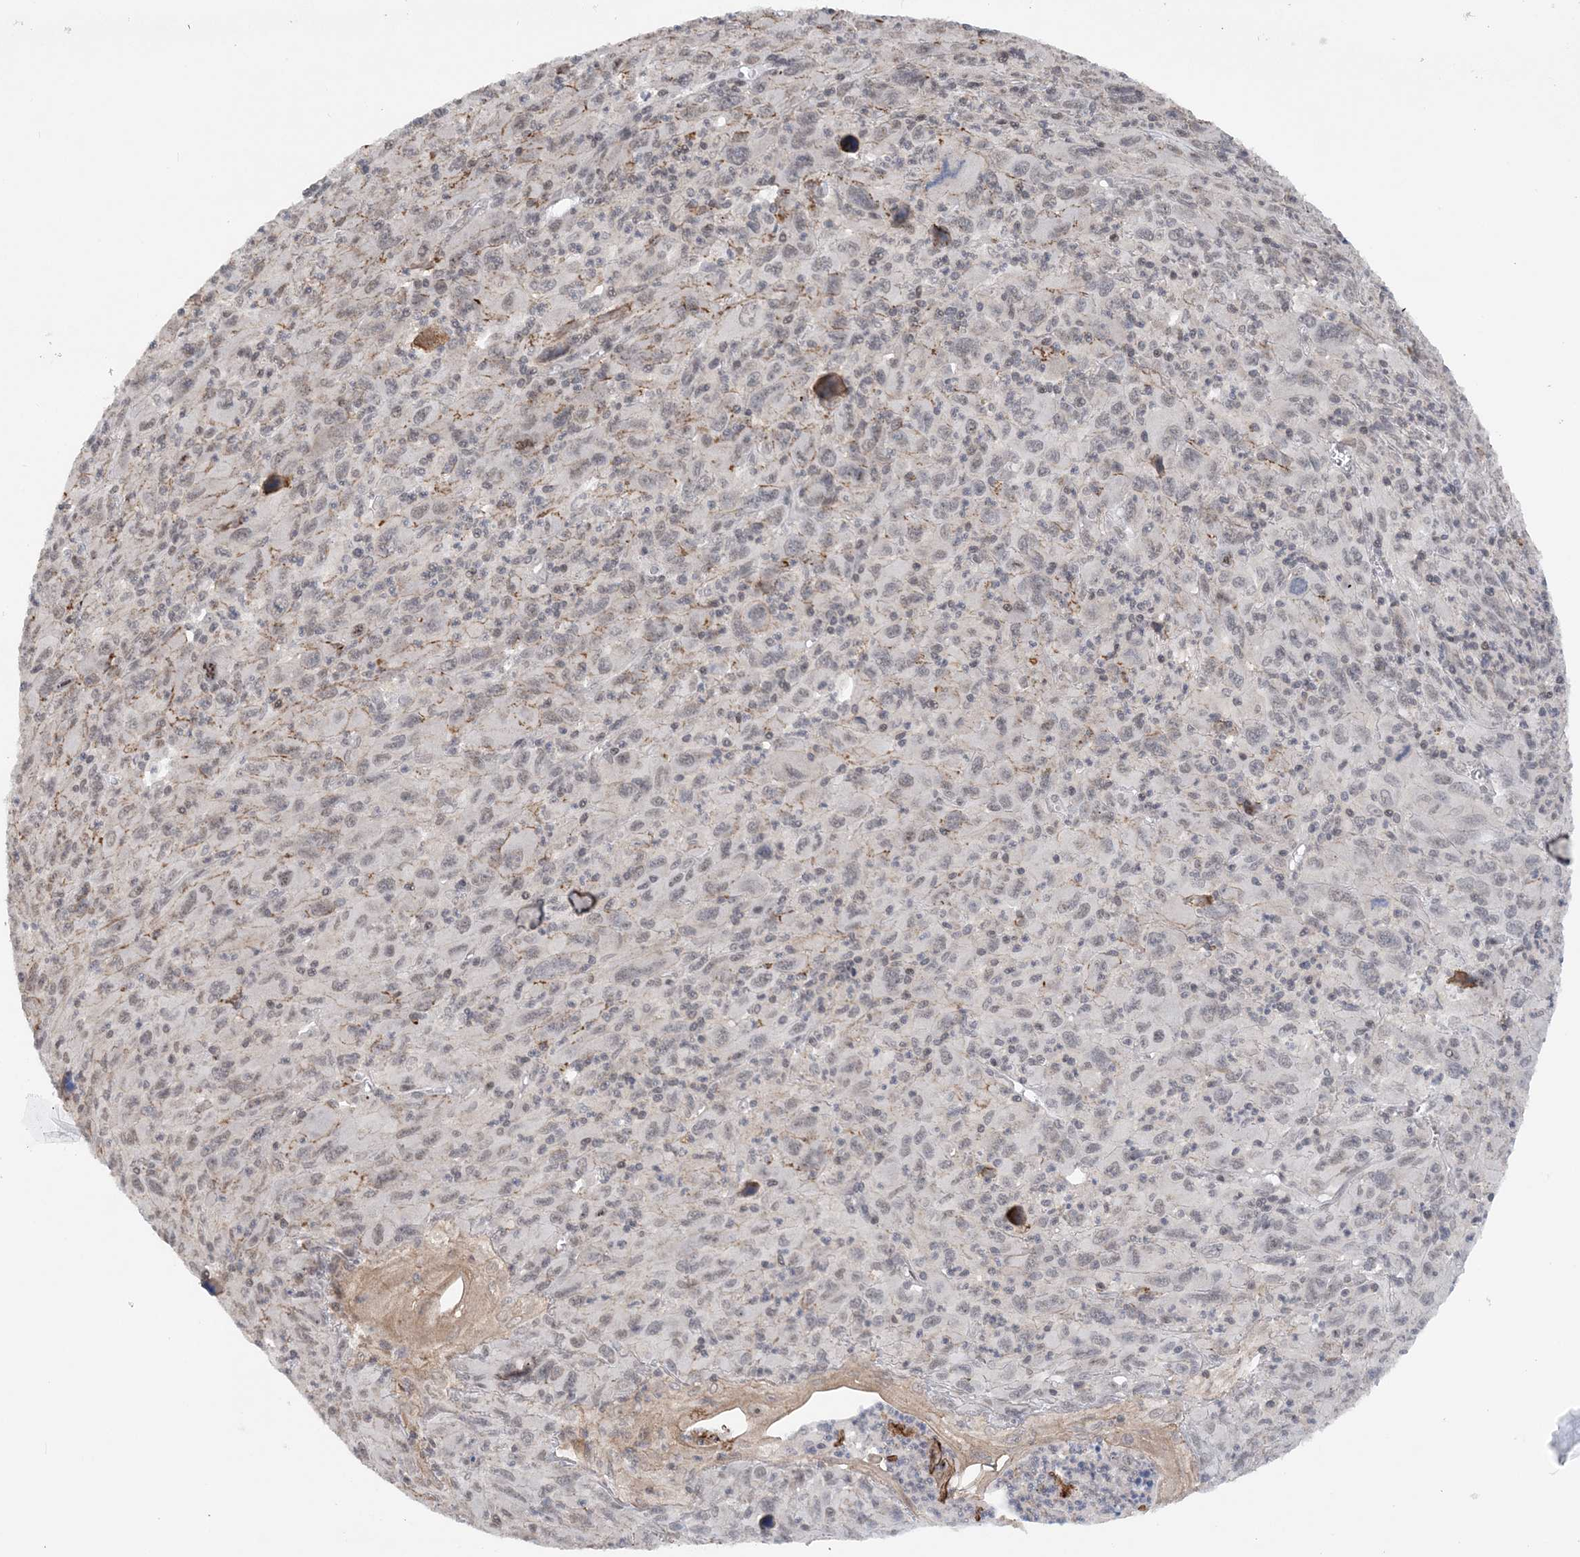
{"staining": {"intensity": "weak", "quantity": "25%-75%", "location": "nuclear"}, "tissue": "melanoma", "cell_type": "Tumor cells", "image_type": "cancer", "snomed": [{"axis": "morphology", "description": "Malignant melanoma, Metastatic site"}, {"axis": "topography", "description": "Skin"}], "caption": "Immunohistochemical staining of melanoma reveals weak nuclear protein expression in about 25%-75% of tumor cells. Using DAB (brown) and hematoxylin (blue) stains, captured at high magnification using brightfield microscopy.", "gene": "CCDC152", "patient": {"sex": "female", "age": 56}}